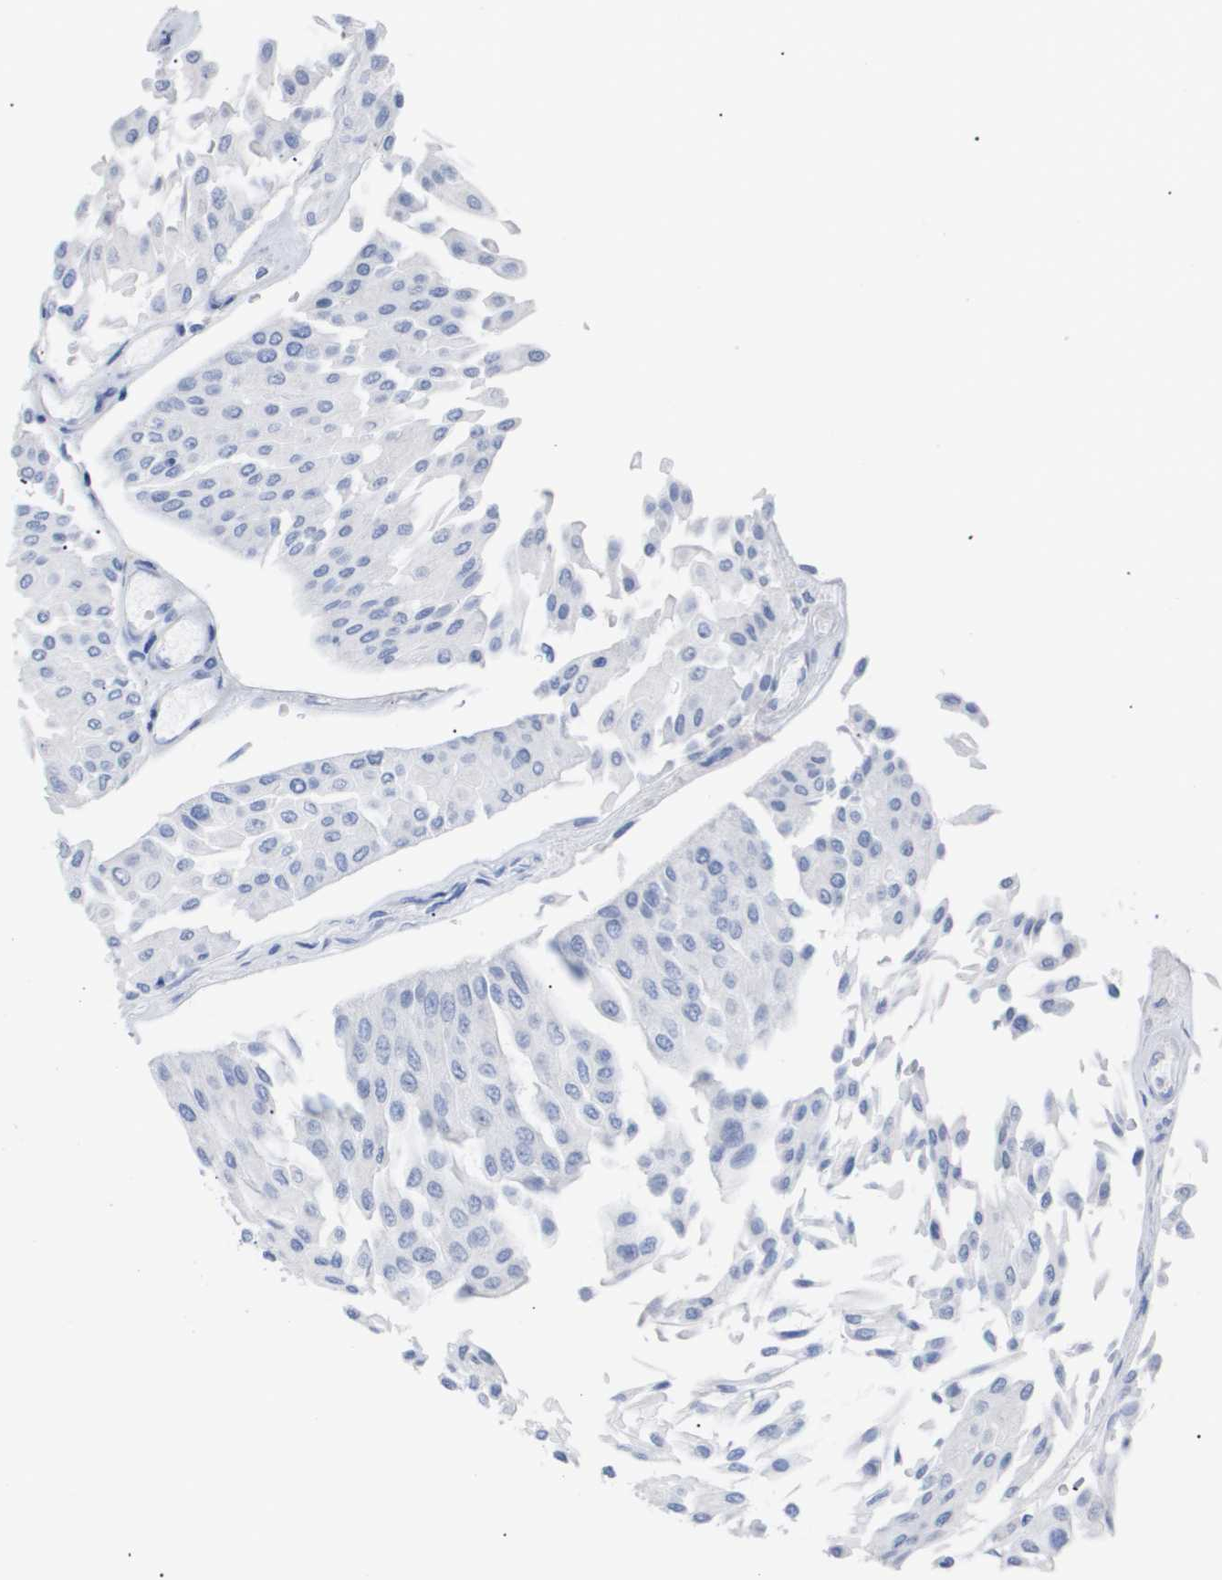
{"staining": {"intensity": "negative", "quantity": "none", "location": "none"}, "tissue": "urothelial cancer", "cell_type": "Tumor cells", "image_type": "cancer", "snomed": [{"axis": "morphology", "description": "Urothelial carcinoma, Low grade"}, {"axis": "topography", "description": "Urinary bladder"}], "caption": "The micrograph exhibits no staining of tumor cells in urothelial cancer. Brightfield microscopy of IHC stained with DAB (3,3'-diaminobenzidine) (brown) and hematoxylin (blue), captured at high magnification.", "gene": "CAV3", "patient": {"sex": "male", "age": 67}}